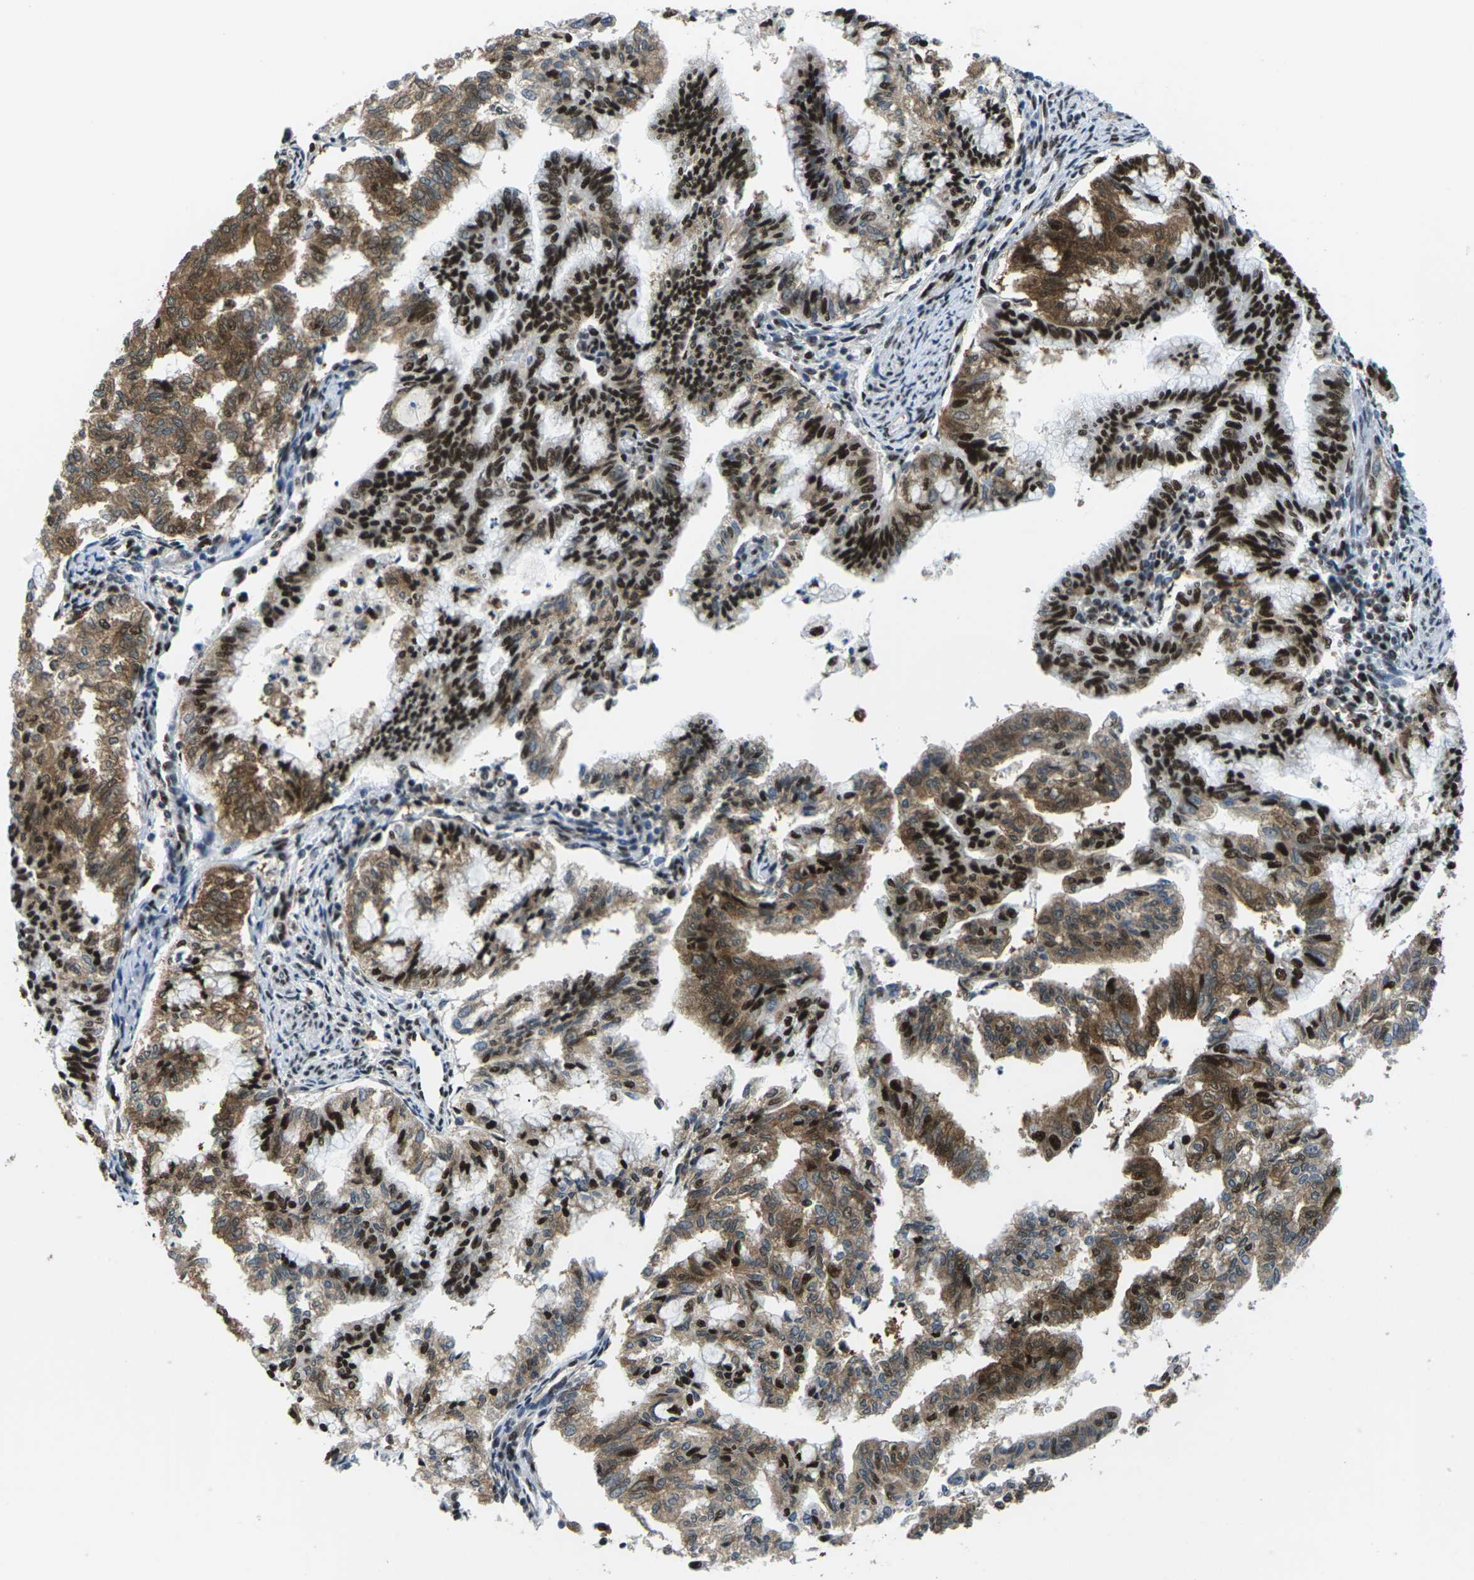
{"staining": {"intensity": "strong", "quantity": ">75%", "location": "cytoplasmic/membranous,nuclear"}, "tissue": "endometrial cancer", "cell_type": "Tumor cells", "image_type": "cancer", "snomed": [{"axis": "morphology", "description": "Adenocarcinoma, NOS"}, {"axis": "topography", "description": "Endometrium"}], "caption": "The micrograph displays a brown stain indicating the presence of a protein in the cytoplasmic/membranous and nuclear of tumor cells in endometrial adenocarcinoma. Nuclei are stained in blue.", "gene": "PSME3", "patient": {"sex": "female", "age": 79}}